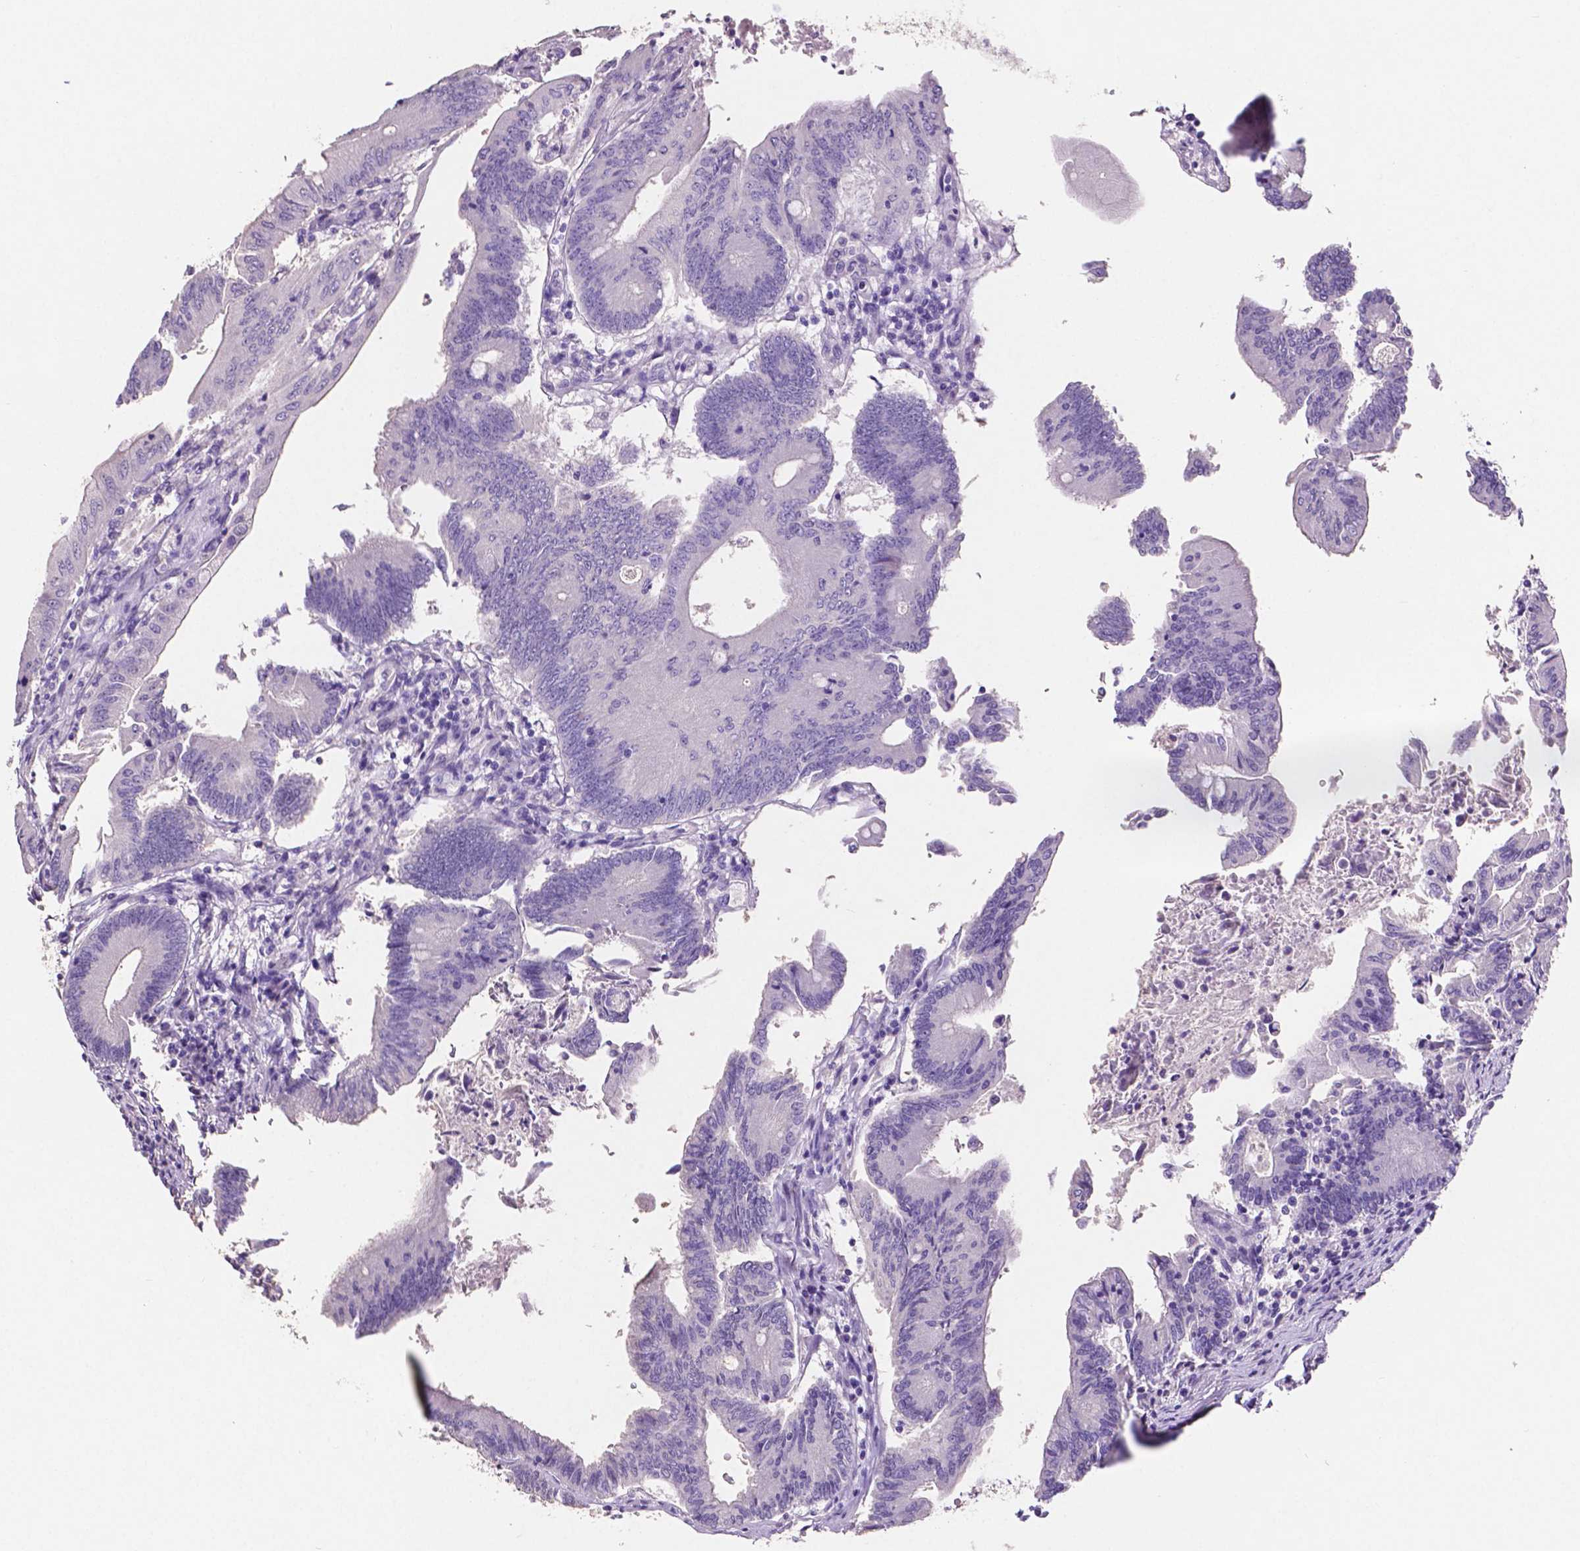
{"staining": {"intensity": "negative", "quantity": "none", "location": "none"}, "tissue": "colorectal cancer", "cell_type": "Tumor cells", "image_type": "cancer", "snomed": [{"axis": "morphology", "description": "Adenocarcinoma, NOS"}, {"axis": "topography", "description": "Colon"}], "caption": "DAB immunohistochemical staining of colorectal adenocarcinoma demonstrates no significant positivity in tumor cells.", "gene": "SLC22A2", "patient": {"sex": "female", "age": 70}}